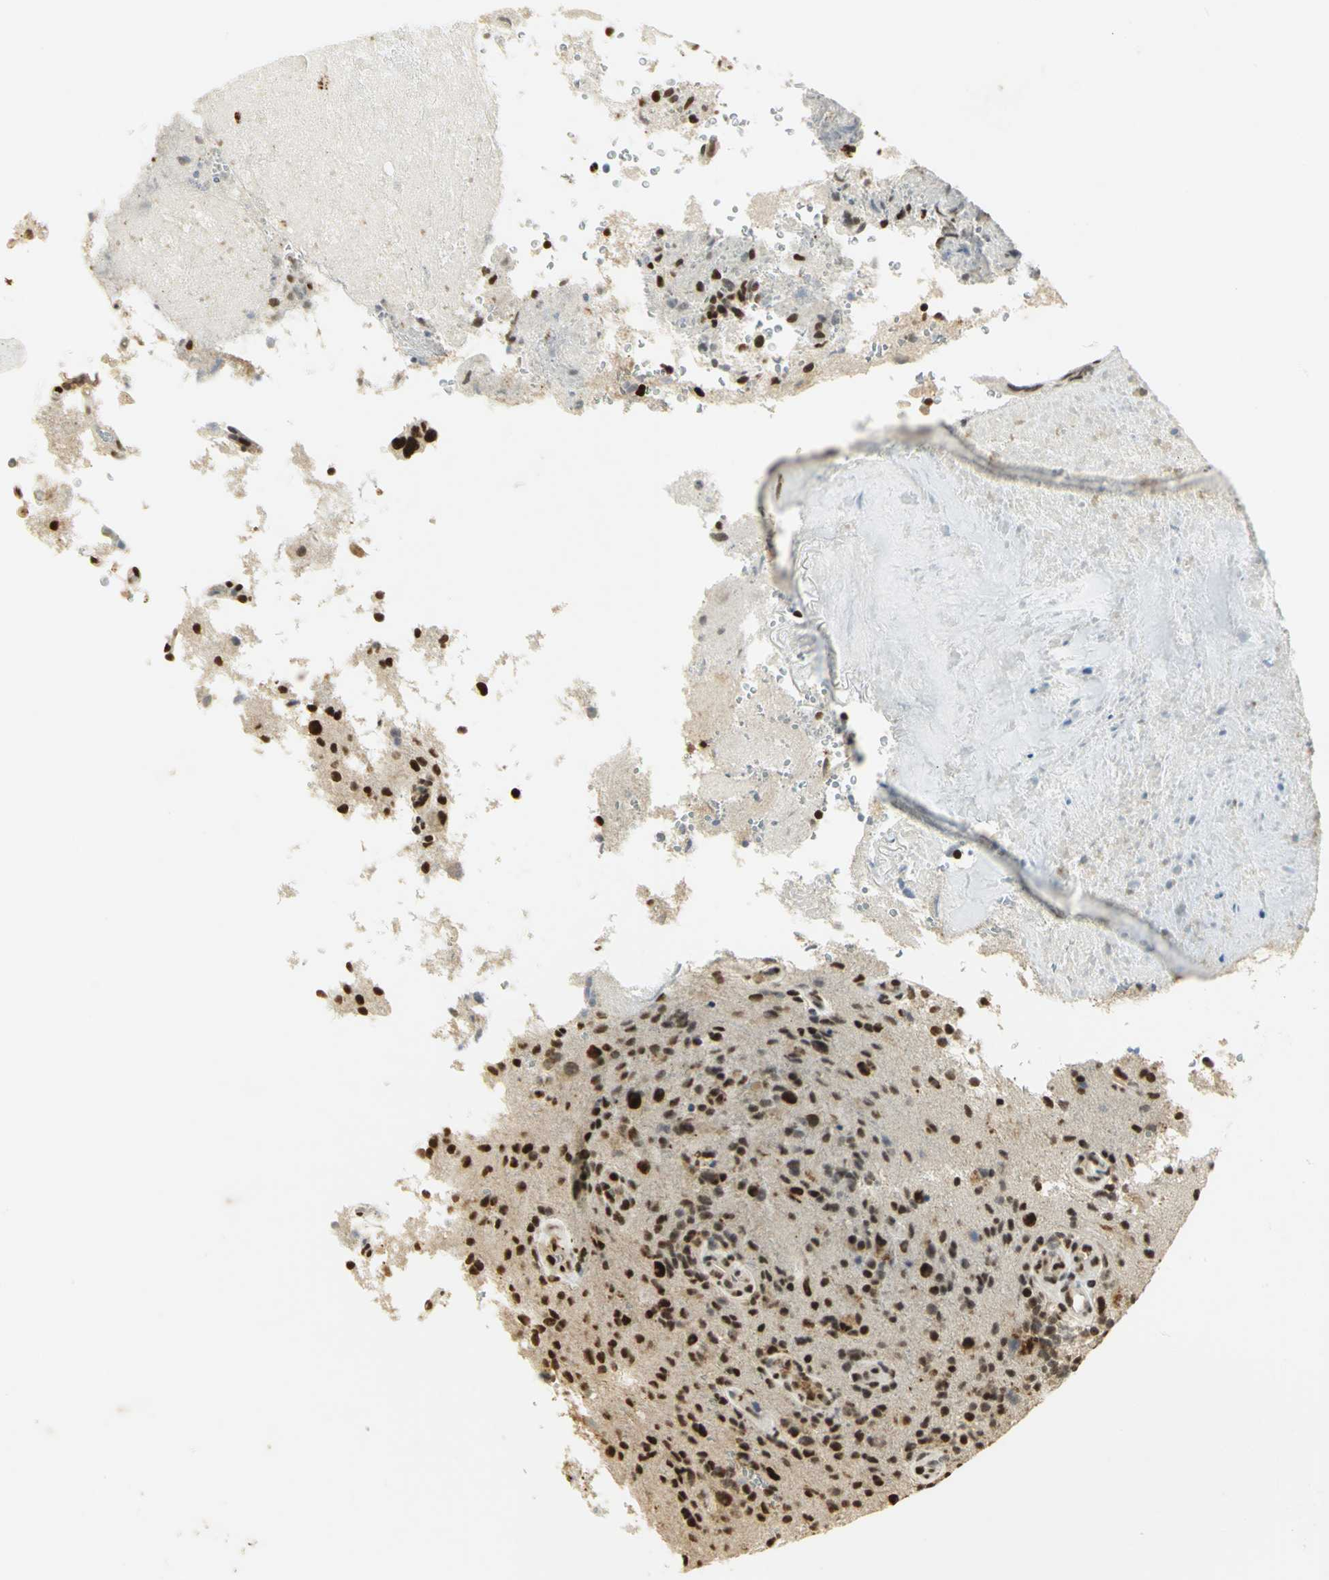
{"staining": {"intensity": "strong", "quantity": ">75%", "location": "nuclear"}, "tissue": "glioma", "cell_type": "Tumor cells", "image_type": "cancer", "snomed": [{"axis": "morphology", "description": "Normal tissue, NOS"}, {"axis": "morphology", "description": "Glioma, malignant, High grade"}, {"axis": "topography", "description": "Cerebral cortex"}], "caption": "This histopathology image displays glioma stained with immunohistochemistry to label a protein in brown. The nuclear of tumor cells show strong positivity for the protein. Nuclei are counter-stained blue.", "gene": "SET", "patient": {"sex": "male", "age": 75}}